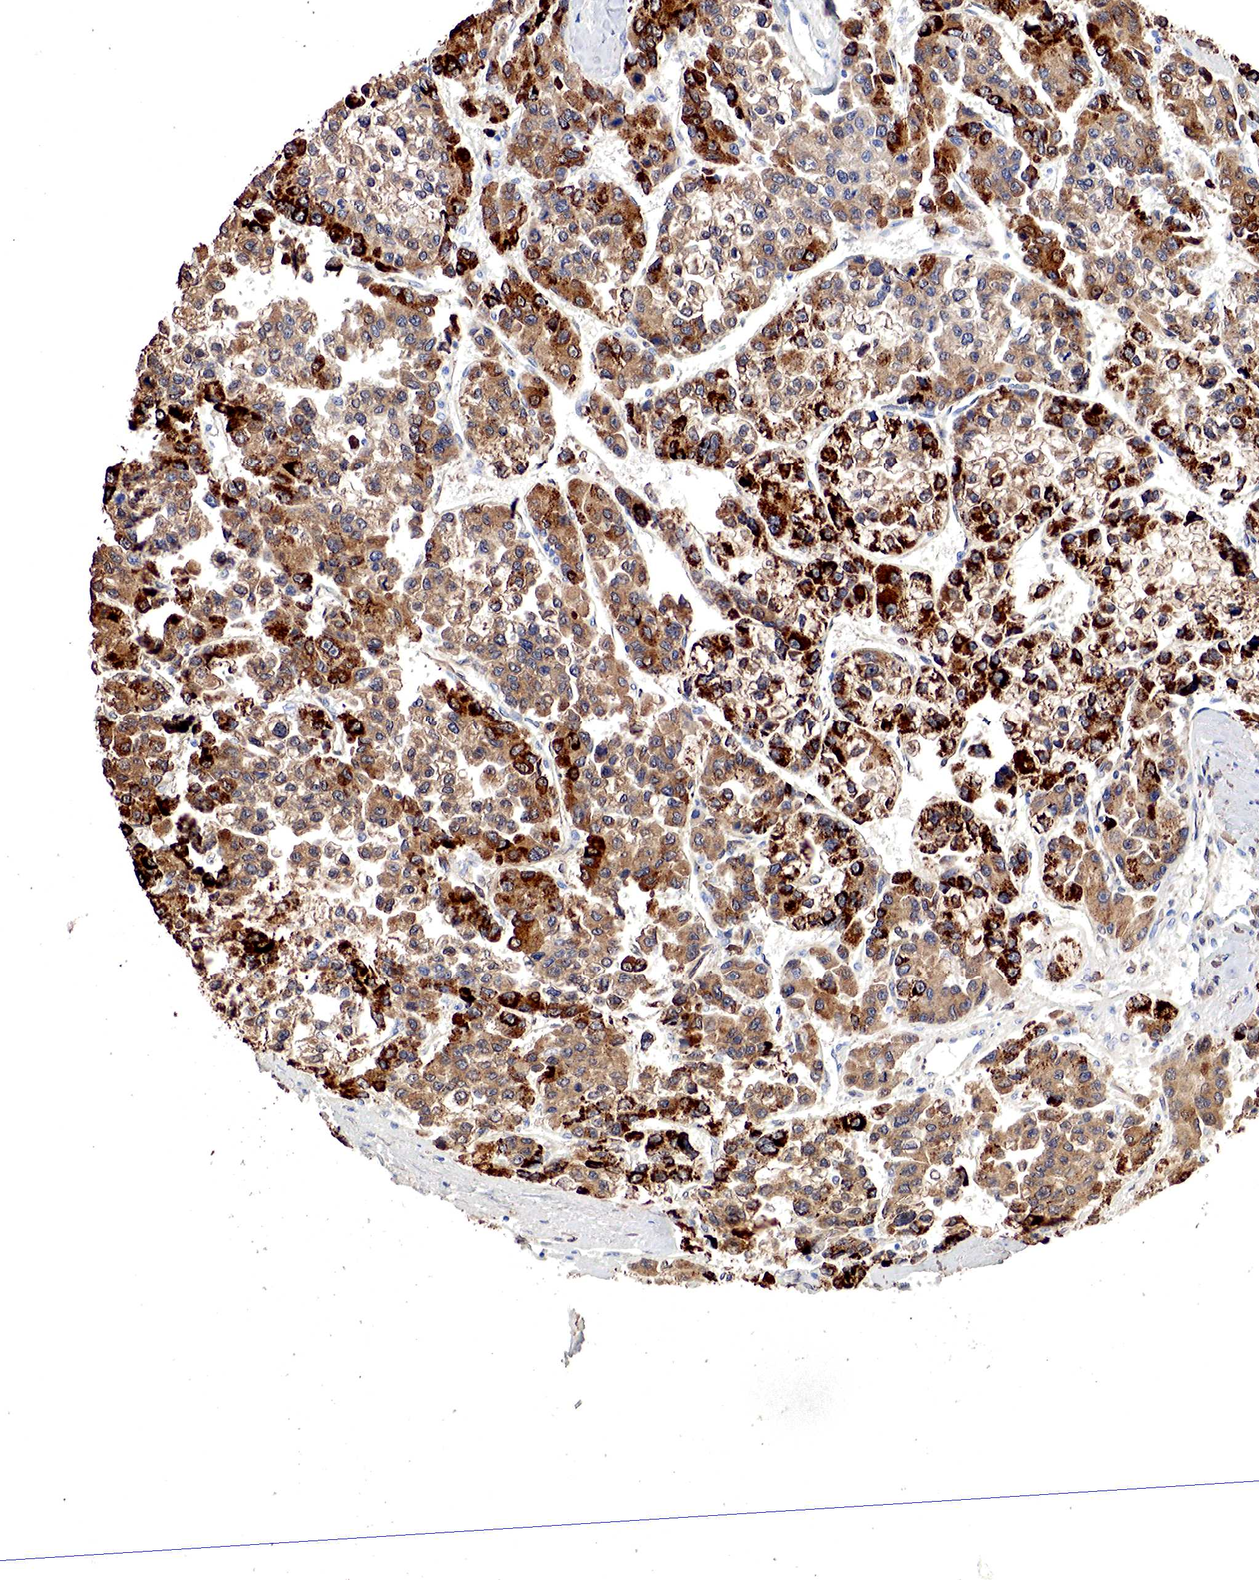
{"staining": {"intensity": "moderate", "quantity": "25%-75%", "location": "cytoplasmic/membranous"}, "tissue": "liver cancer", "cell_type": "Tumor cells", "image_type": "cancer", "snomed": [{"axis": "morphology", "description": "Carcinoma, Hepatocellular, NOS"}, {"axis": "topography", "description": "Liver"}], "caption": "Protein expression analysis of liver hepatocellular carcinoma reveals moderate cytoplasmic/membranous expression in about 25%-75% of tumor cells. (Brightfield microscopy of DAB IHC at high magnification).", "gene": "OTC", "patient": {"sex": "female", "age": 66}}